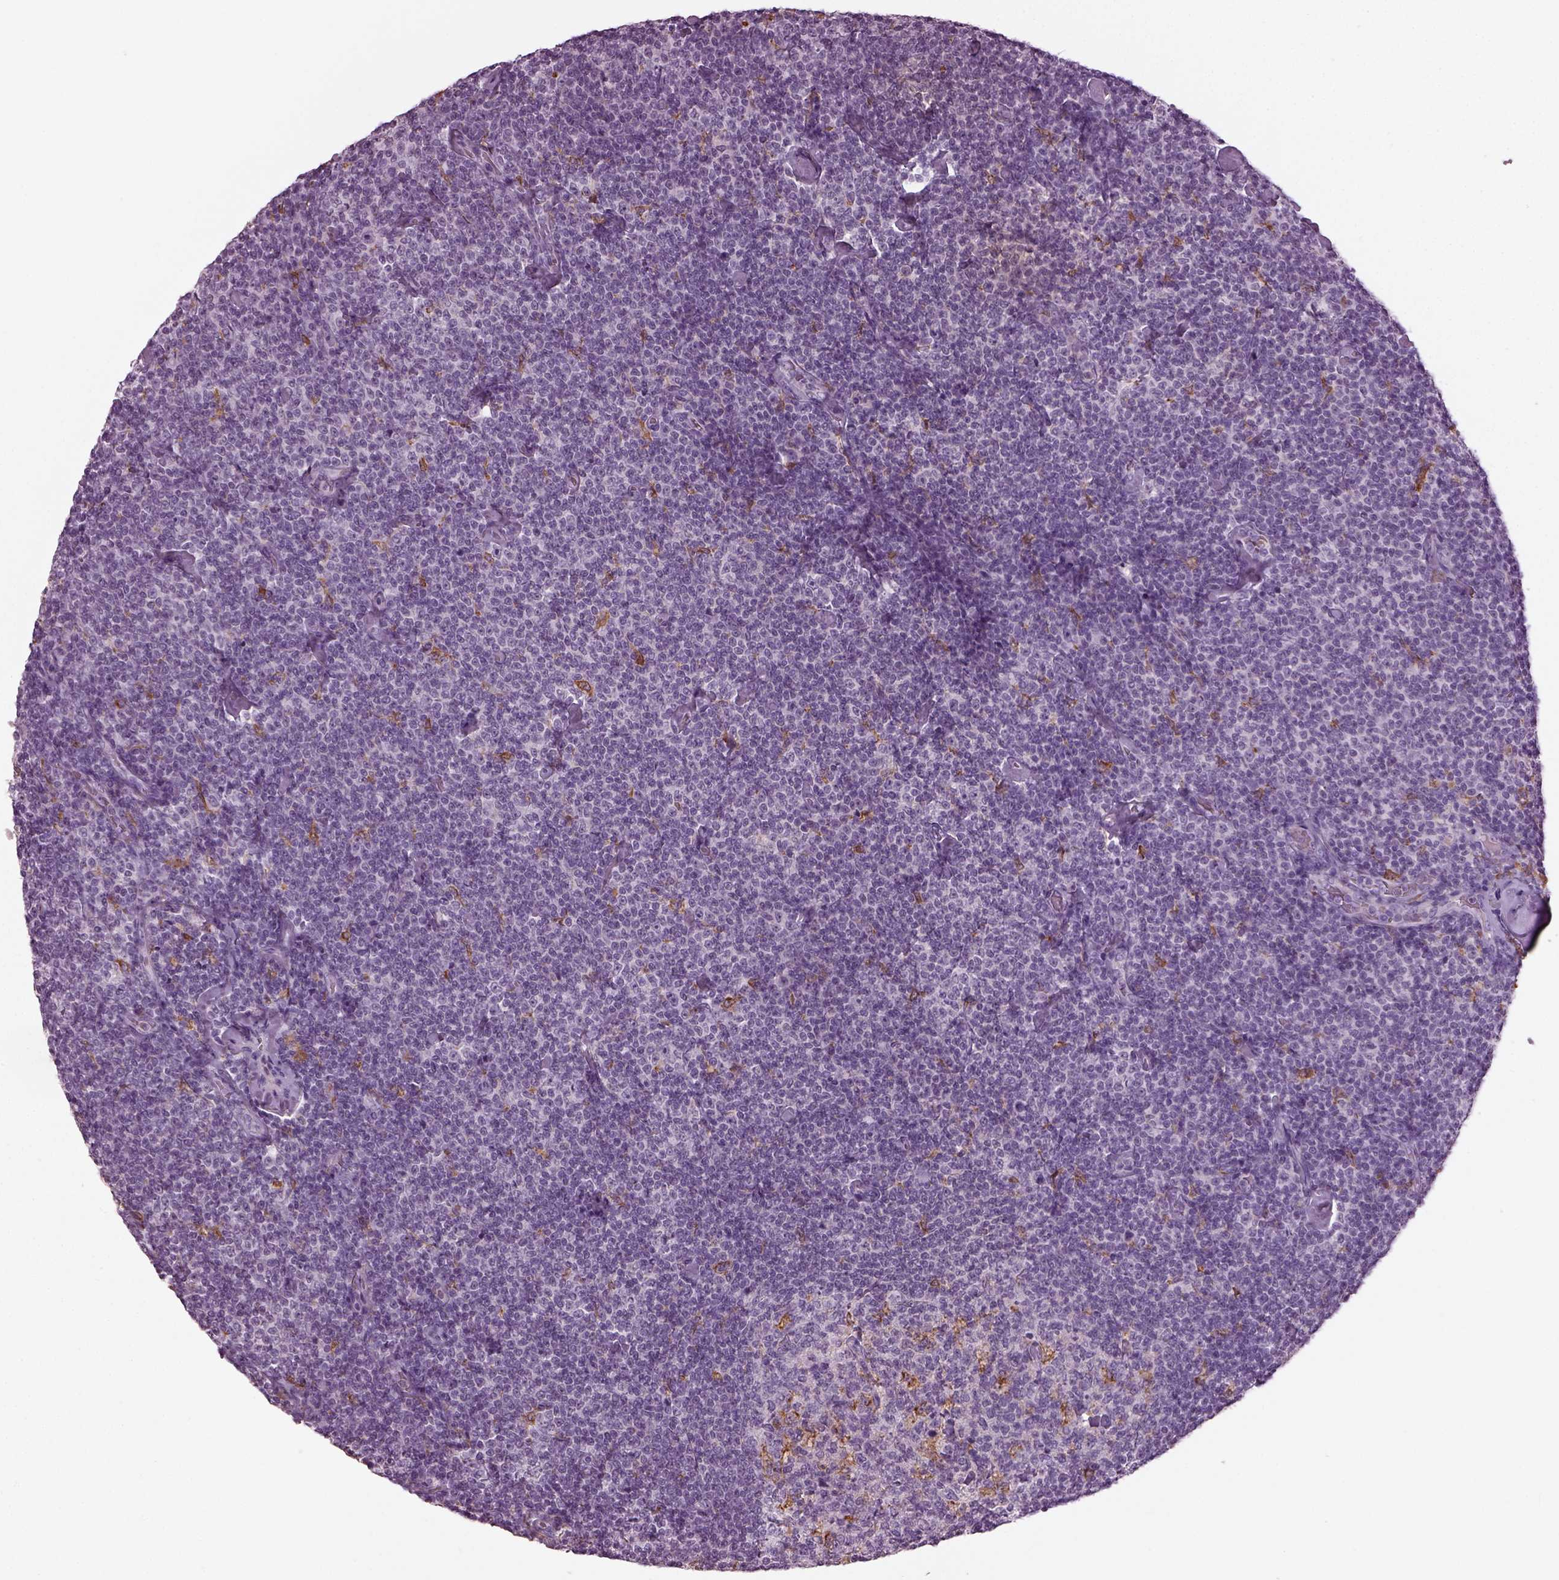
{"staining": {"intensity": "negative", "quantity": "none", "location": "none"}, "tissue": "lymphoma", "cell_type": "Tumor cells", "image_type": "cancer", "snomed": [{"axis": "morphology", "description": "Malignant lymphoma, non-Hodgkin's type, Low grade"}, {"axis": "topography", "description": "Lymph node"}], "caption": "Immunohistochemistry (IHC) of human lymphoma shows no staining in tumor cells.", "gene": "TMEM231", "patient": {"sex": "male", "age": 81}}